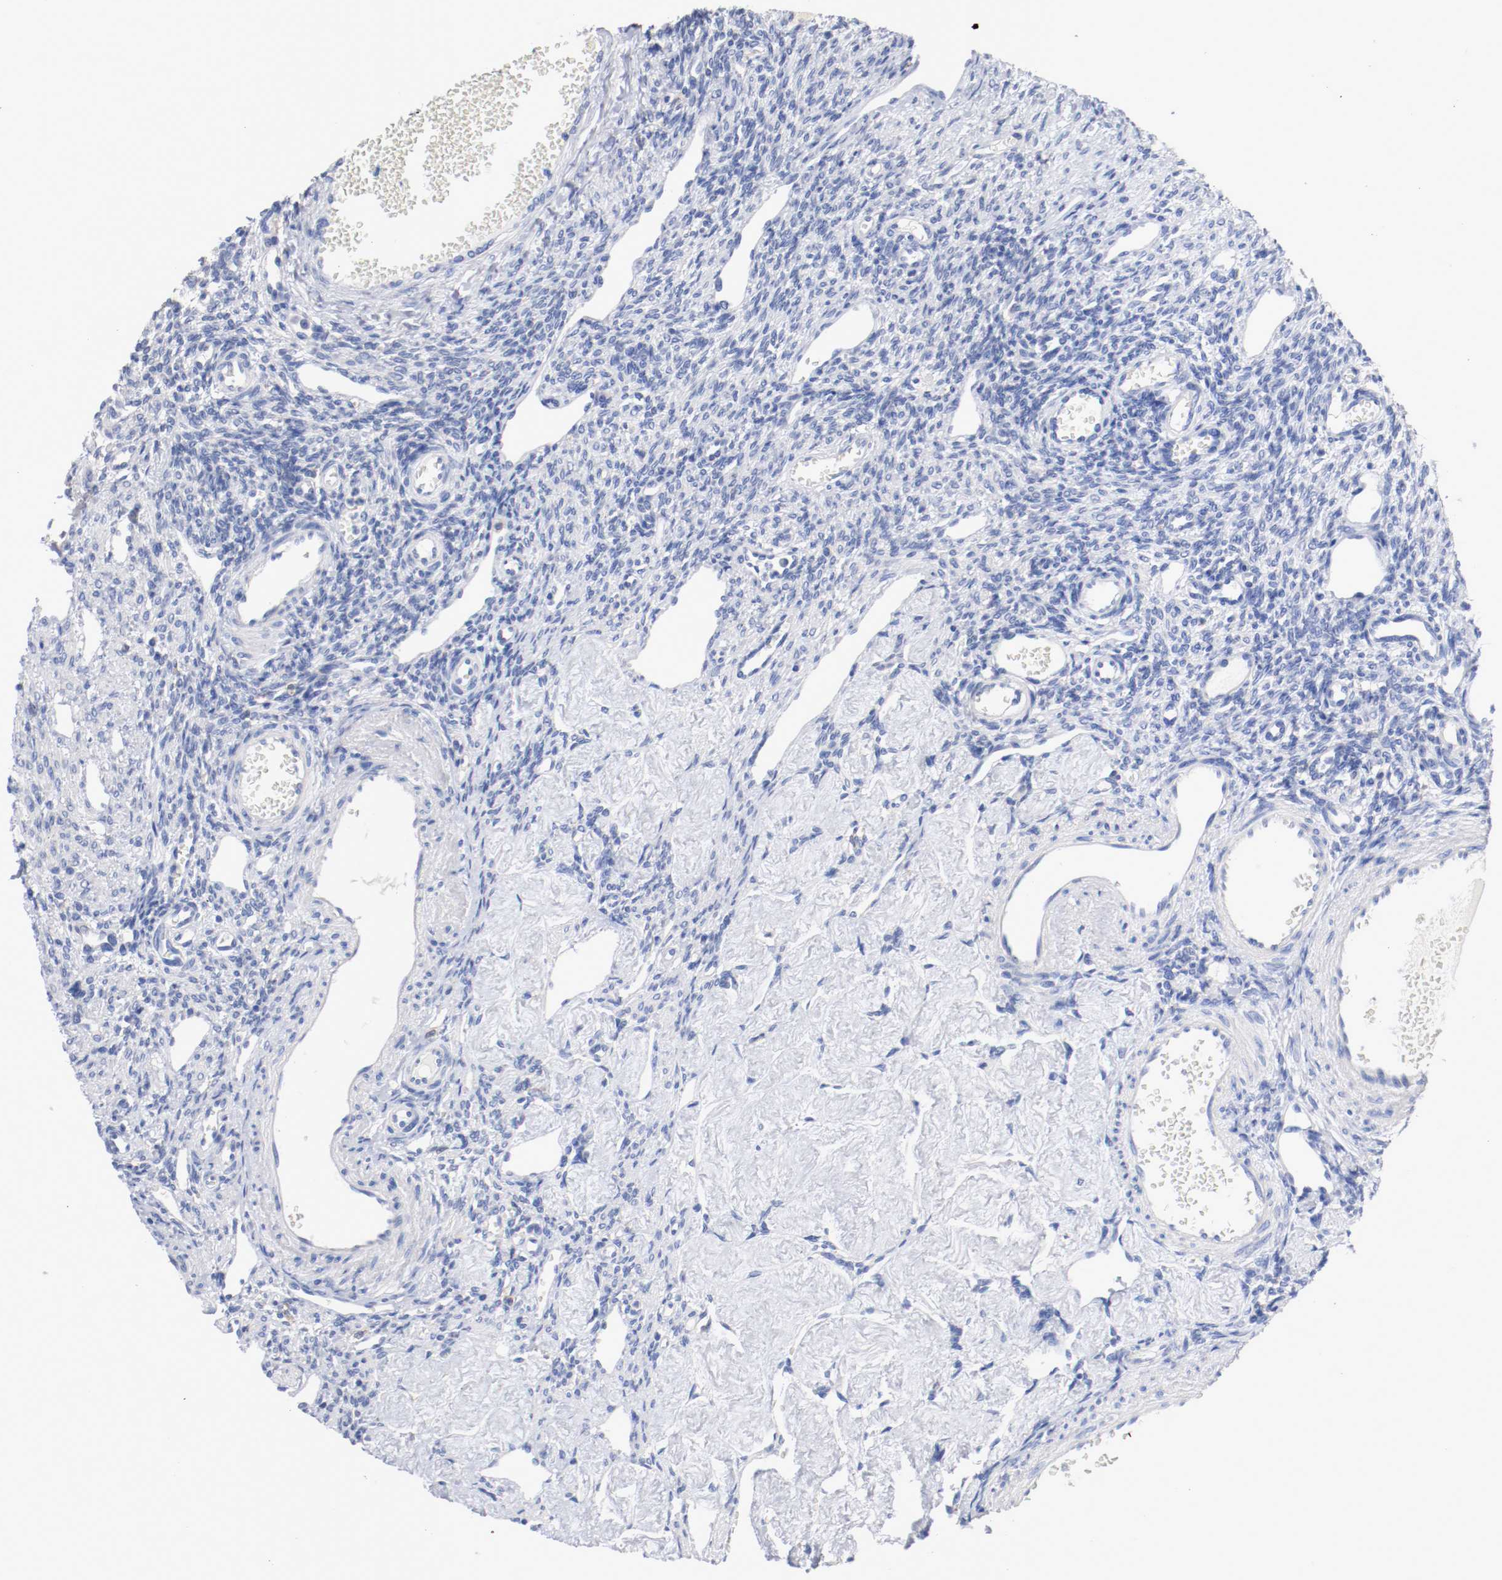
{"staining": {"intensity": "negative", "quantity": "none", "location": "none"}, "tissue": "ovary", "cell_type": "Ovarian stroma cells", "image_type": "normal", "snomed": [{"axis": "morphology", "description": "Normal tissue, NOS"}, {"axis": "topography", "description": "Ovary"}], "caption": "The micrograph exhibits no staining of ovarian stroma cells in normal ovary.", "gene": "FGFBP1", "patient": {"sex": "female", "age": 33}}